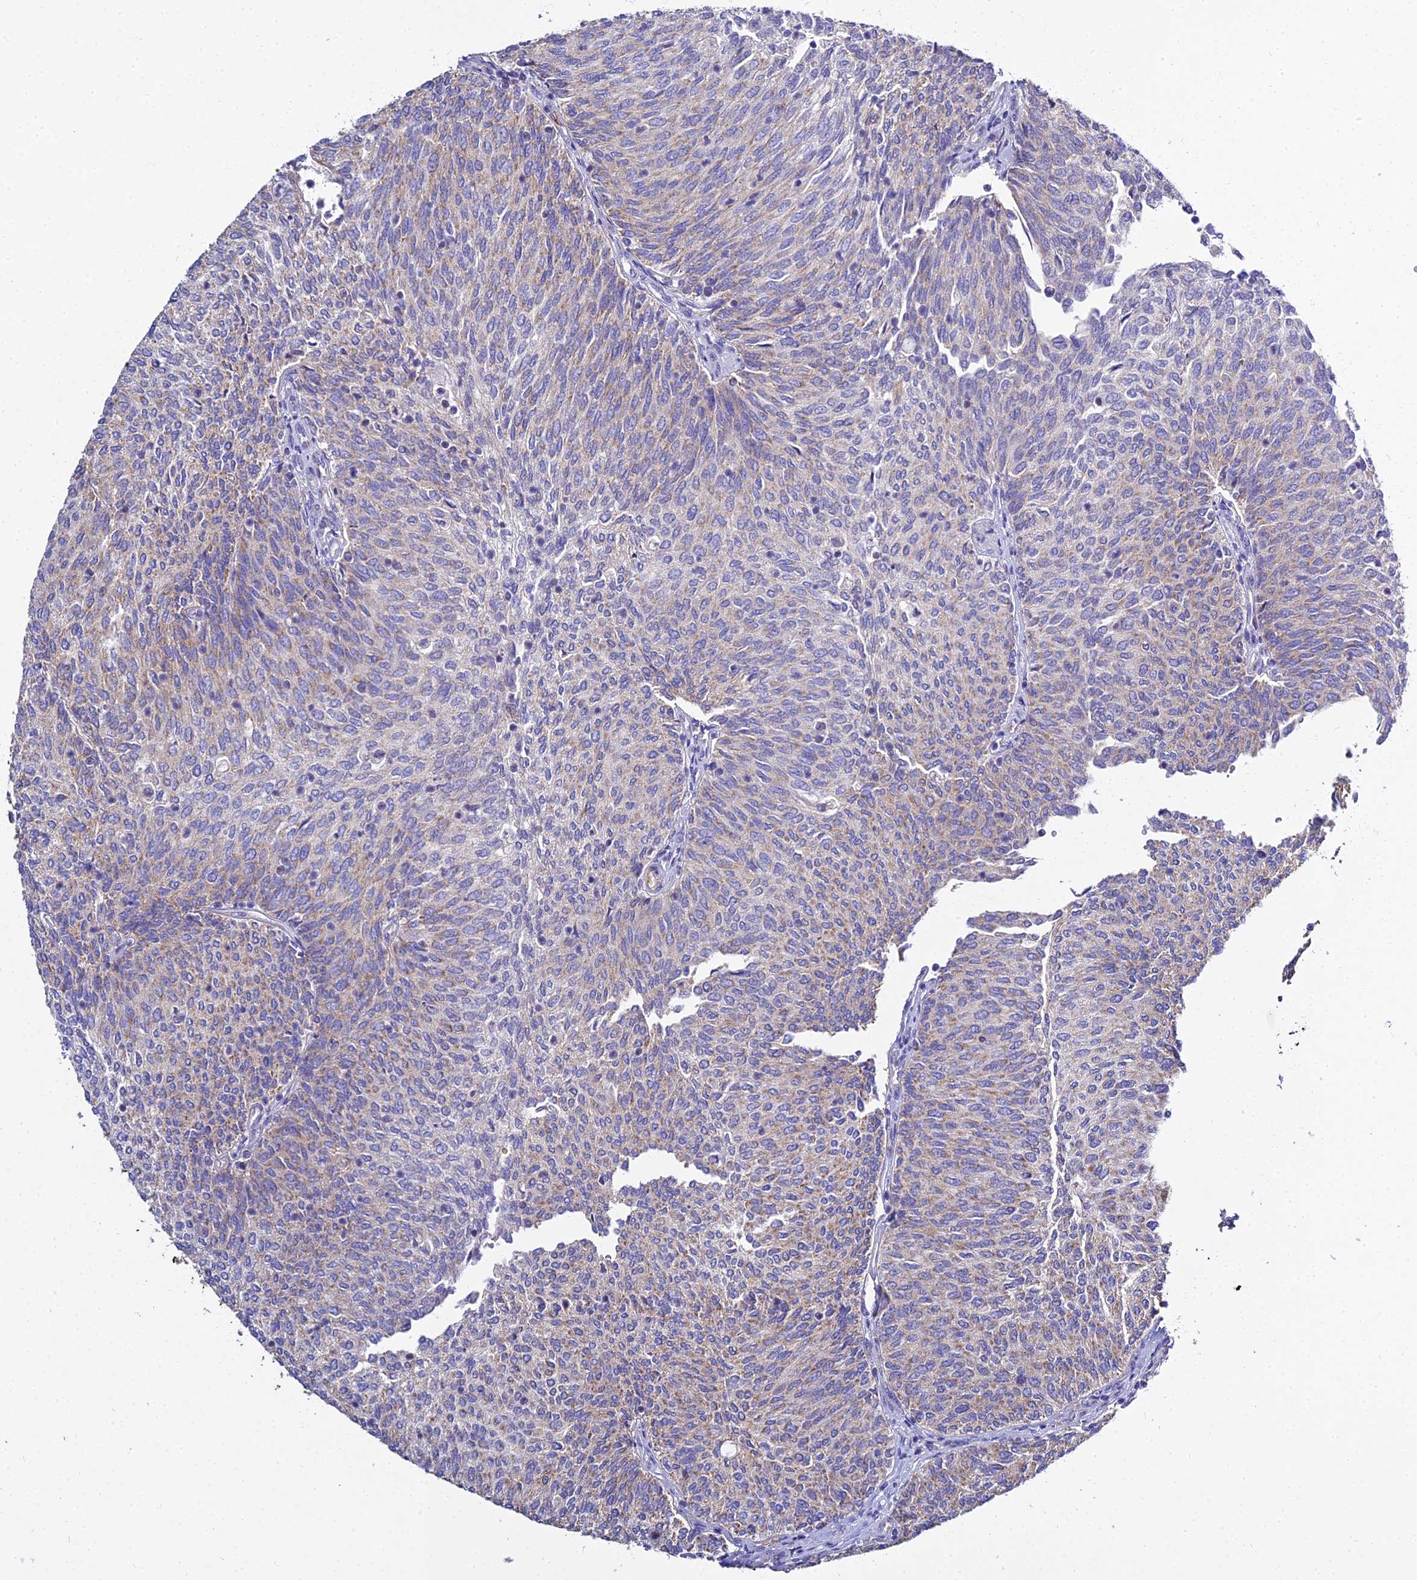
{"staining": {"intensity": "moderate", "quantity": "<25%", "location": "cytoplasmic/membranous"}, "tissue": "urothelial cancer", "cell_type": "Tumor cells", "image_type": "cancer", "snomed": [{"axis": "morphology", "description": "Urothelial carcinoma, High grade"}, {"axis": "topography", "description": "Urinary bladder"}], "caption": "High-grade urothelial carcinoma stained with DAB (3,3'-diaminobenzidine) immunohistochemistry displays low levels of moderate cytoplasmic/membranous expression in approximately <25% of tumor cells.", "gene": "TYW5", "patient": {"sex": "female", "age": 79}}